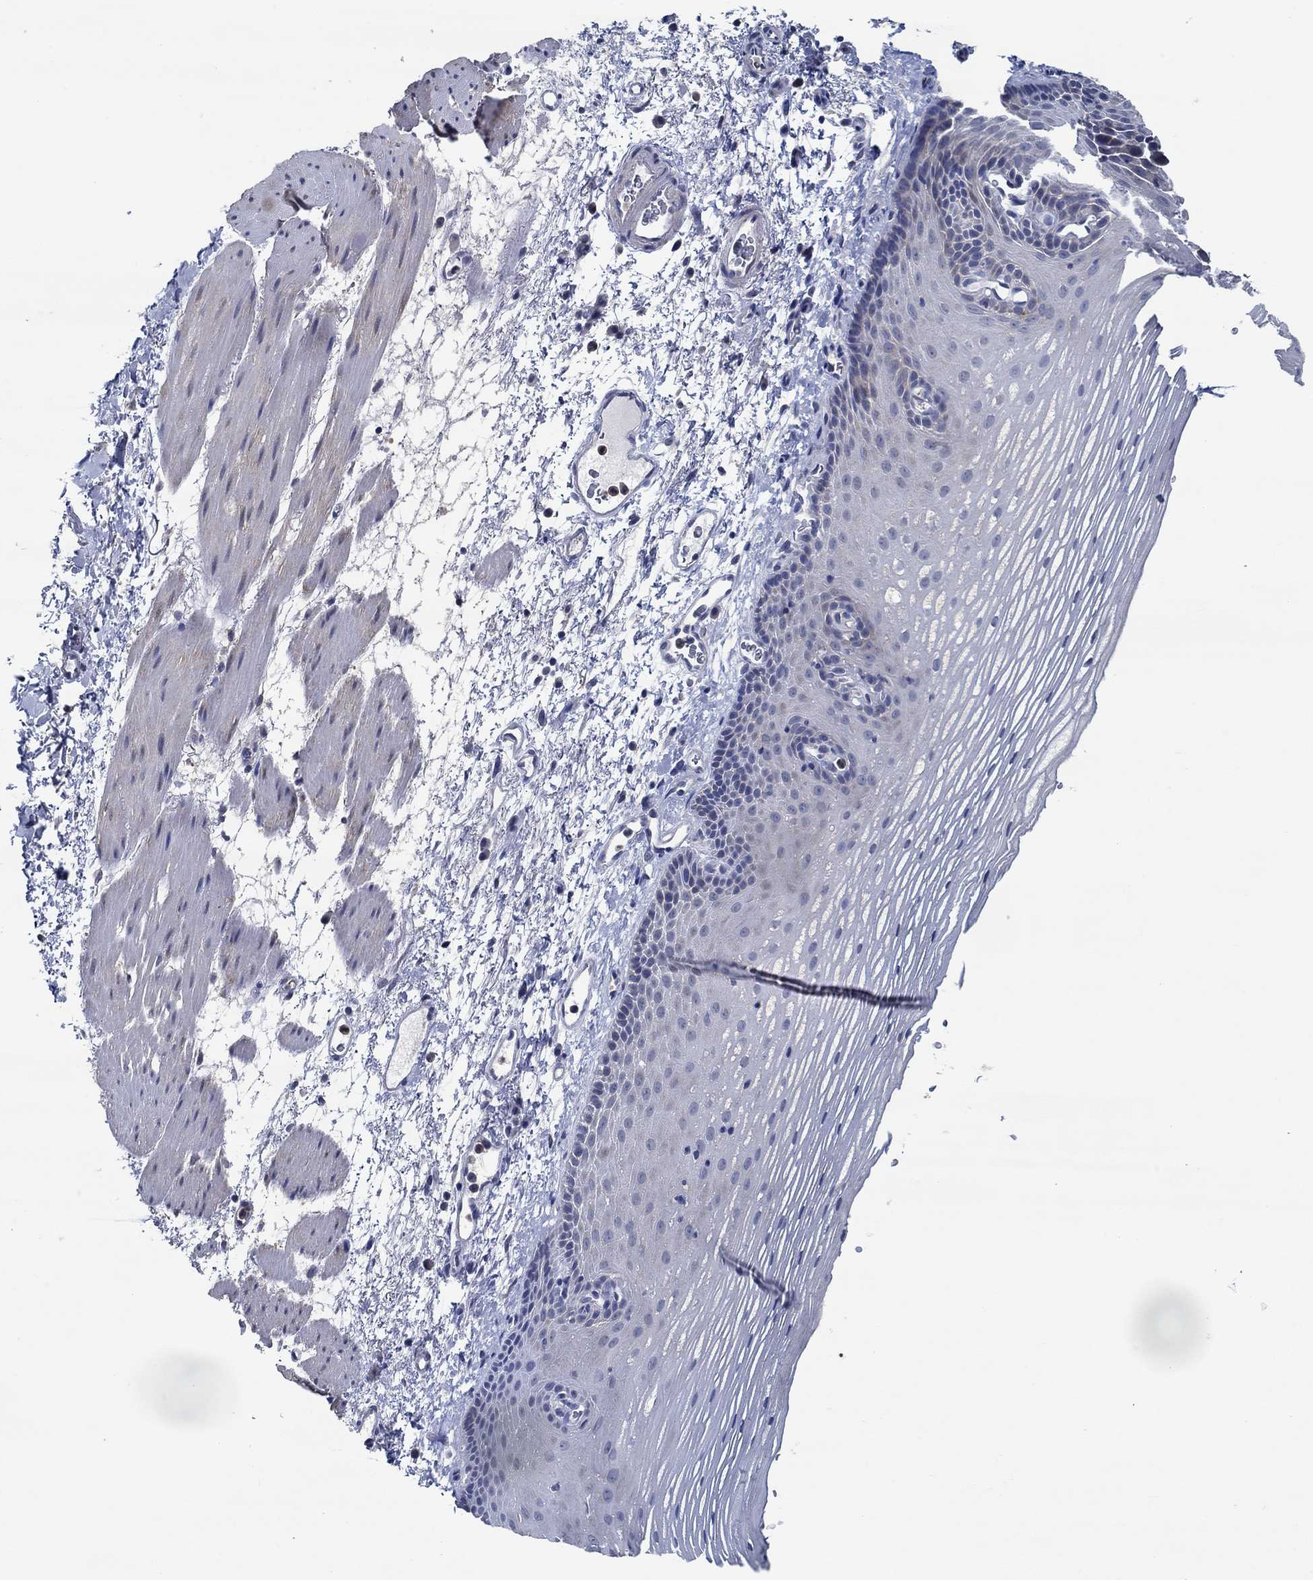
{"staining": {"intensity": "negative", "quantity": "none", "location": "none"}, "tissue": "esophagus", "cell_type": "Squamous epithelial cells", "image_type": "normal", "snomed": [{"axis": "morphology", "description": "Normal tissue, NOS"}, {"axis": "topography", "description": "Esophagus"}], "caption": "Esophagus was stained to show a protein in brown. There is no significant positivity in squamous epithelial cells.", "gene": "DACT1", "patient": {"sex": "male", "age": 76}}